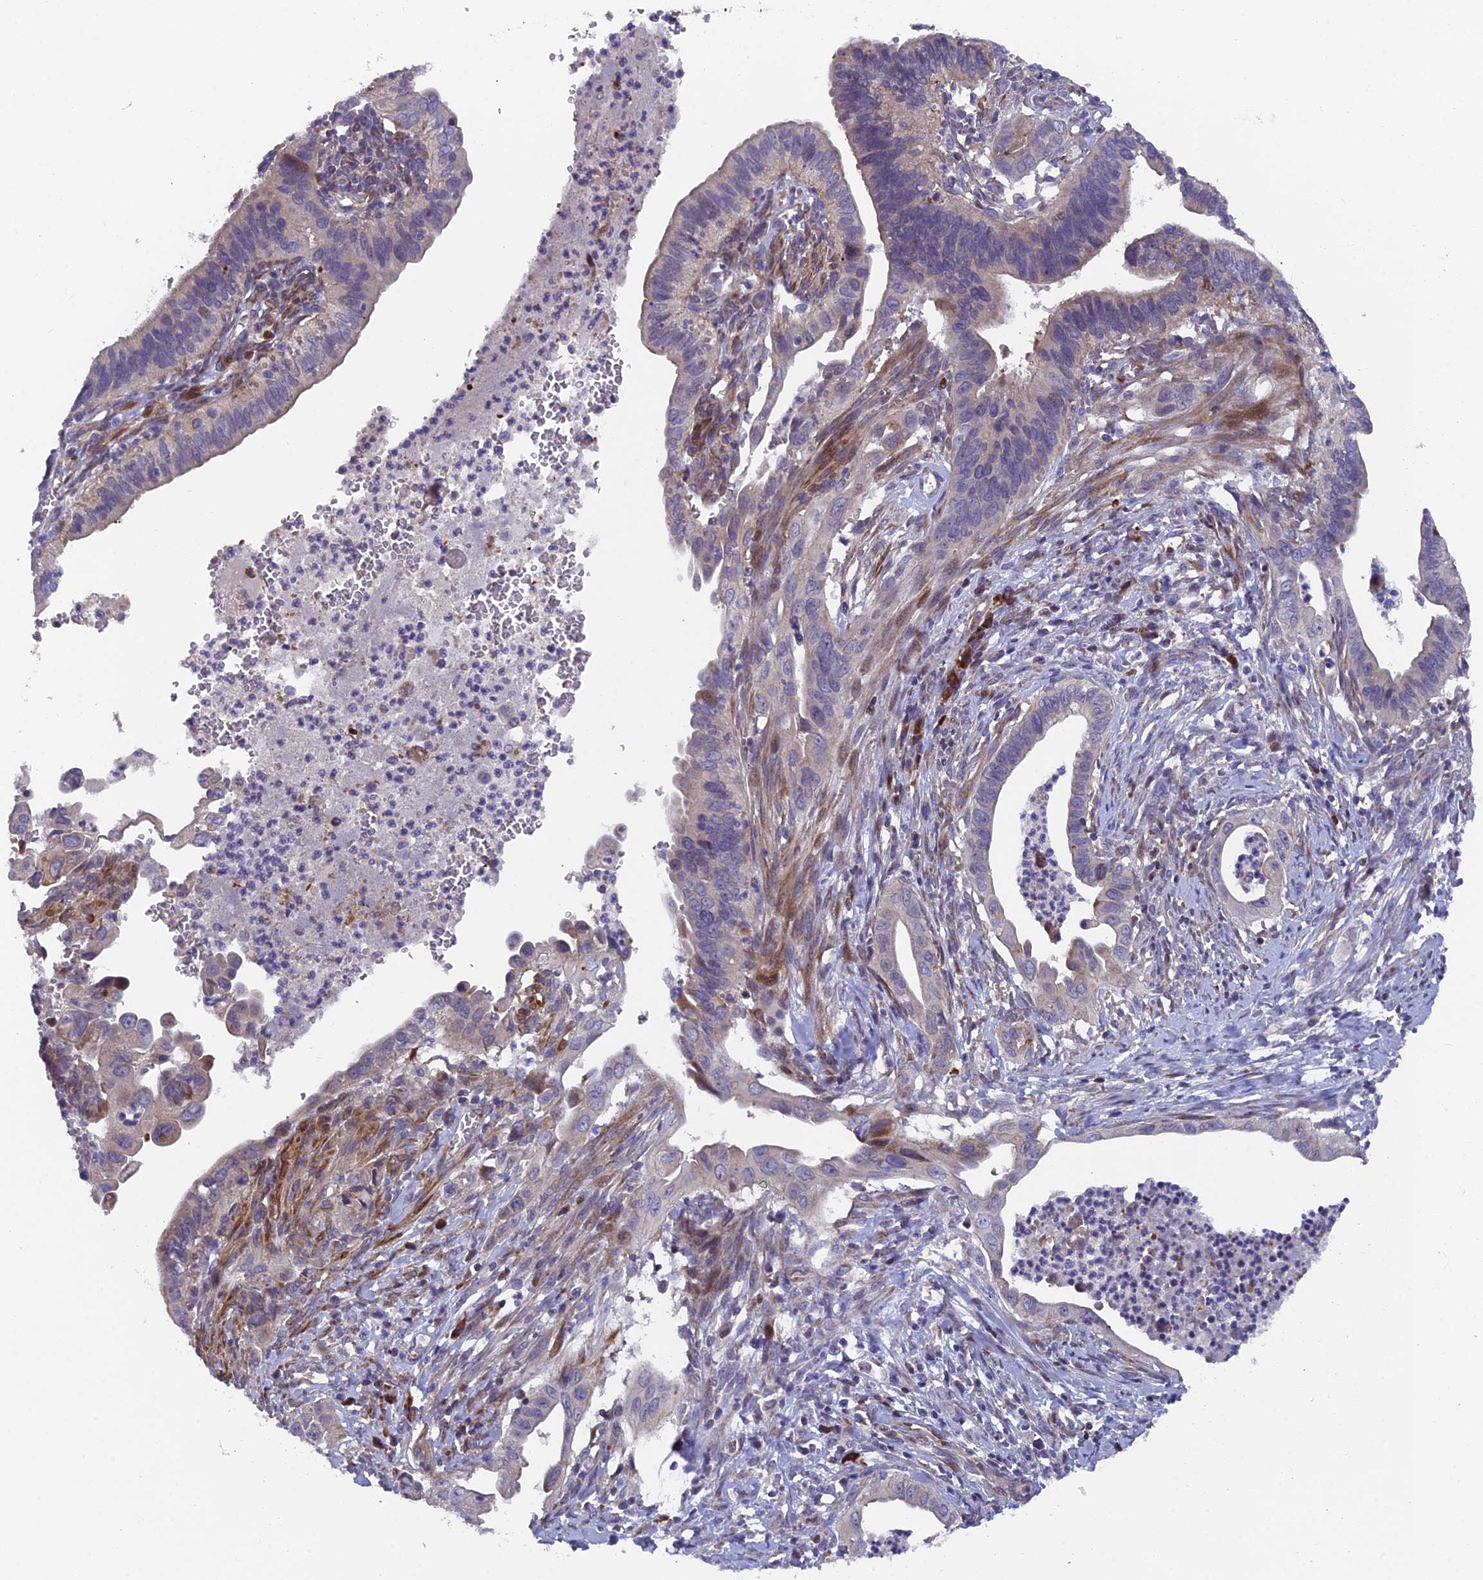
{"staining": {"intensity": "moderate", "quantity": "<25%", "location": "cytoplasmic/membranous,nuclear"}, "tissue": "cervical cancer", "cell_type": "Tumor cells", "image_type": "cancer", "snomed": [{"axis": "morphology", "description": "Adenocarcinoma, NOS"}, {"axis": "topography", "description": "Cervix"}], "caption": "Moderate cytoplasmic/membranous and nuclear staining for a protein is seen in approximately <25% of tumor cells of cervical cancer (adenocarcinoma) using IHC.", "gene": "RAB28", "patient": {"sex": "female", "age": 42}}